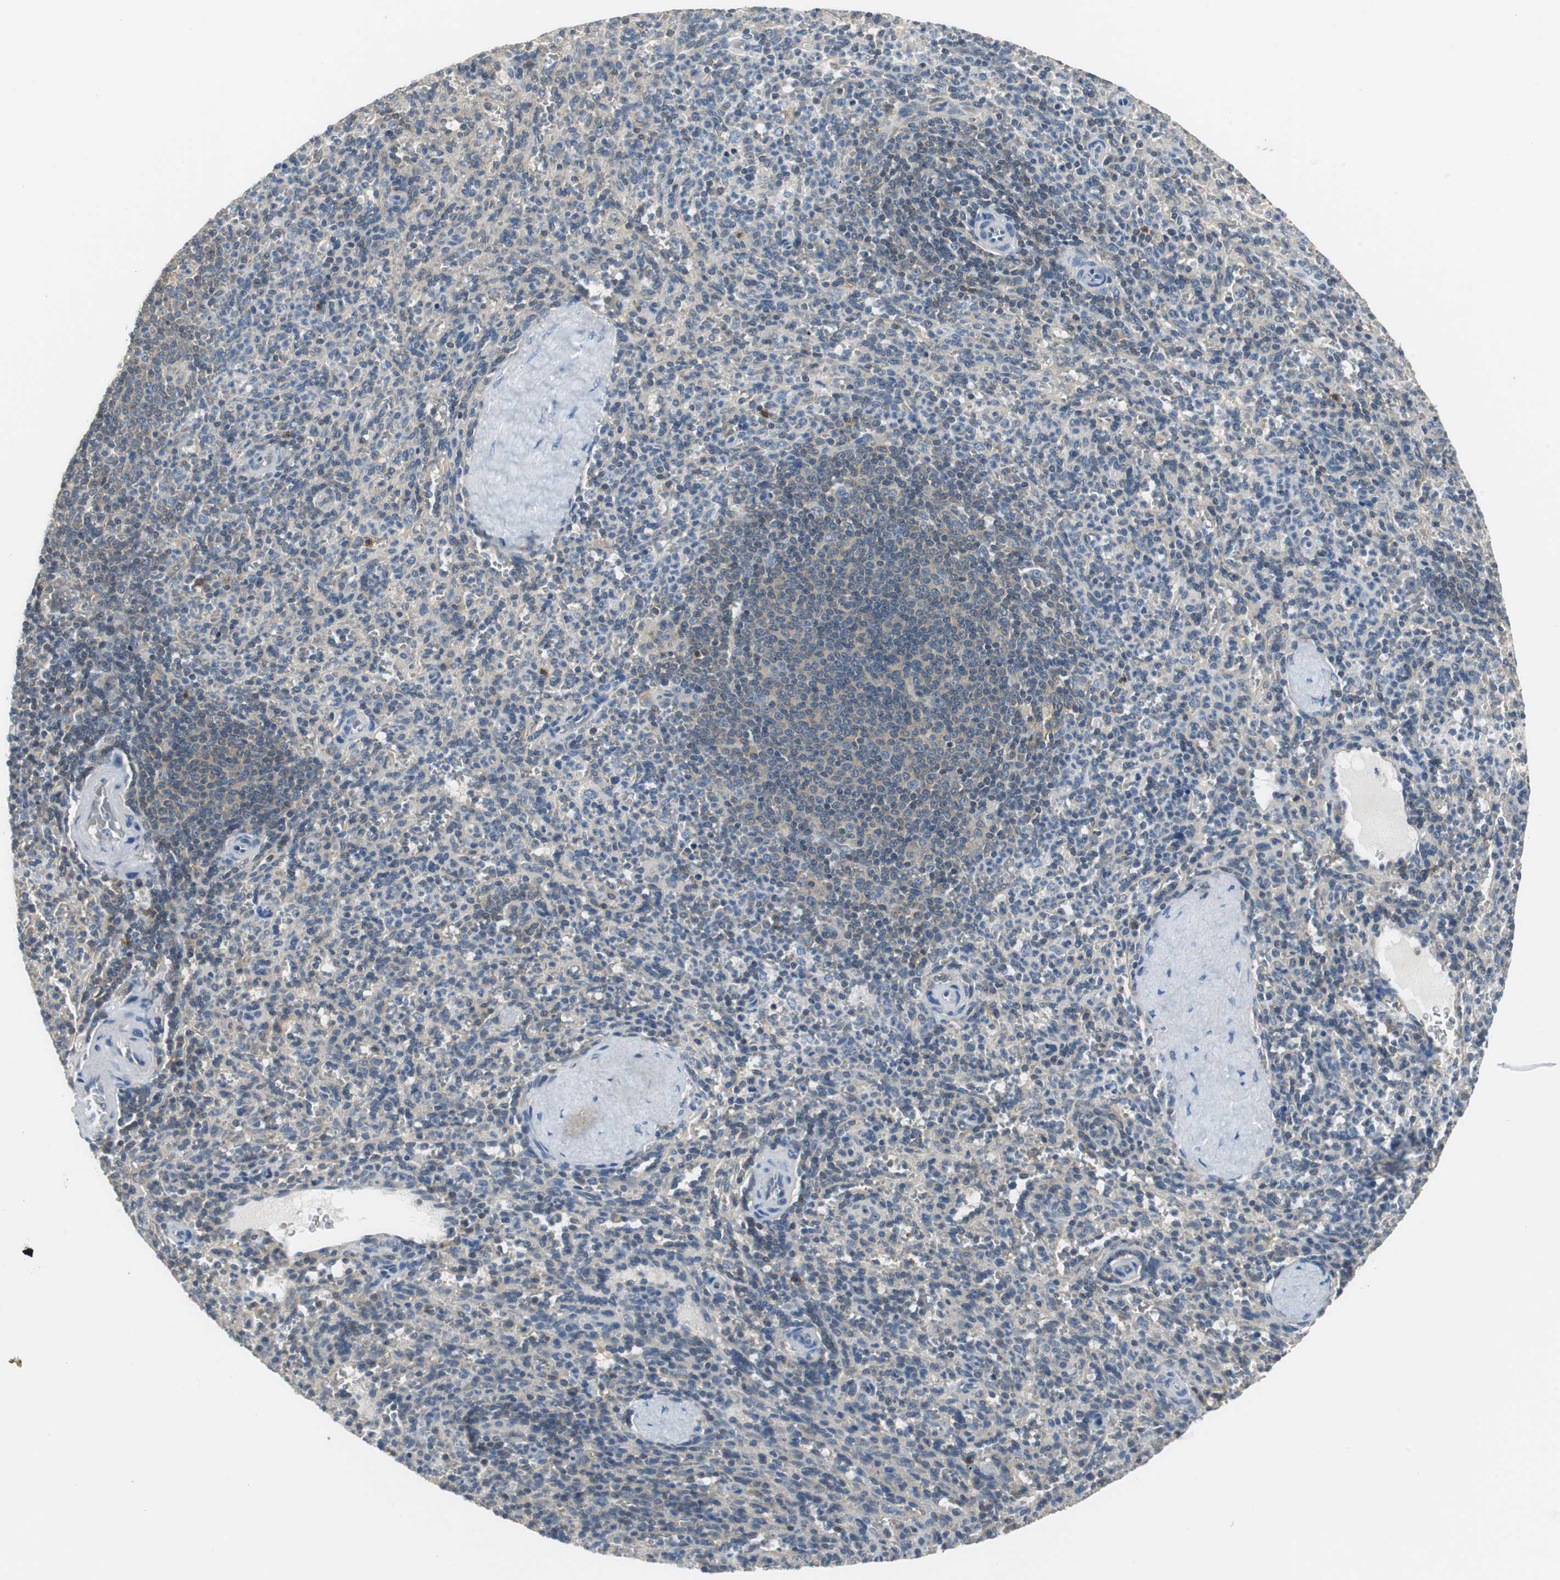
{"staining": {"intensity": "weak", "quantity": "25%-75%", "location": "cytoplasmic/membranous"}, "tissue": "spleen", "cell_type": "Cells in red pulp", "image_type": "normal", "snomed": [{"axis": "morphology", "description": "Normal tissue, NOS"}, {"axis": "topography", "description": "Spleen"}], "caption": "IHC staining of normal spleen, which displays low levels of weak cytoplasmic/membranous expression in about 25%-75% of cells in red pulp indicating weak cytoplasmic/membranous protein staining. The staining was performed using DAB (3,3'-diaminobenzidine) (brown) for protein detection and nuclei were counterstained in hematoxylin (blue).", "gene": "CPA3", "patient": {"sex": "male", "age": 36}}